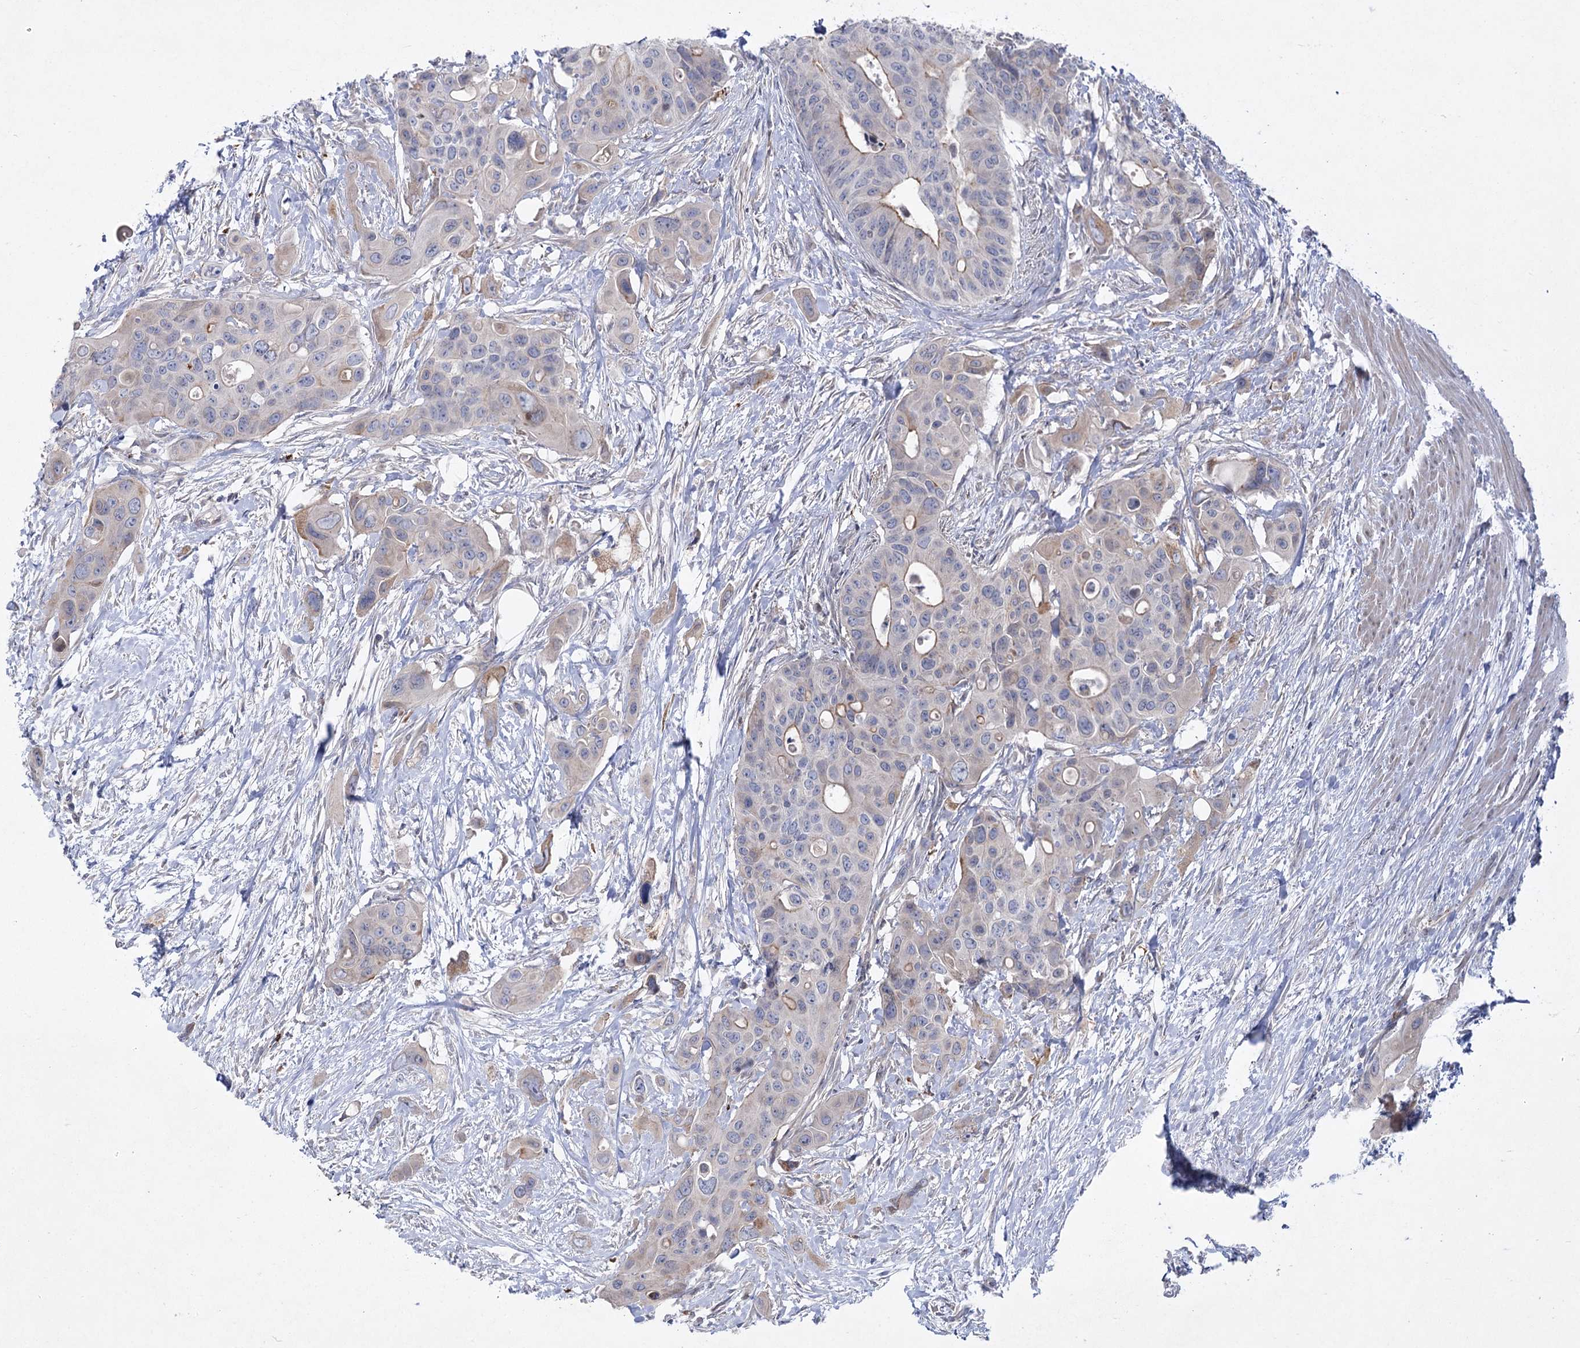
{"staining": {"intensity": "weak", "quantity": "25%-75%", "location": "cytoplasmic/membranous"}, "tissue": "colorectal cancer", "cell_type": "Tumor cells", "image_type": "cancer", "snomed": [{"axis": "morphology", "description": "Adenocarcinoma, NOS"}, {"axis": "topography", "description": "Colon"}], "caption": "Immunohistochemistry (IHC) photomicrograph of neoplastic tissue: colorectal cancer (adenocarcinoma) stained using immunohistochemistry (IHC) reveals low levels of weak protein expression localized specifically in the cytoplasmic/membranous of tumor cells, appearing as a cytoplasmic/membranous brown color.", "gene": "SH3BP5L", "patient": {"sex": "male", "age": 77}}